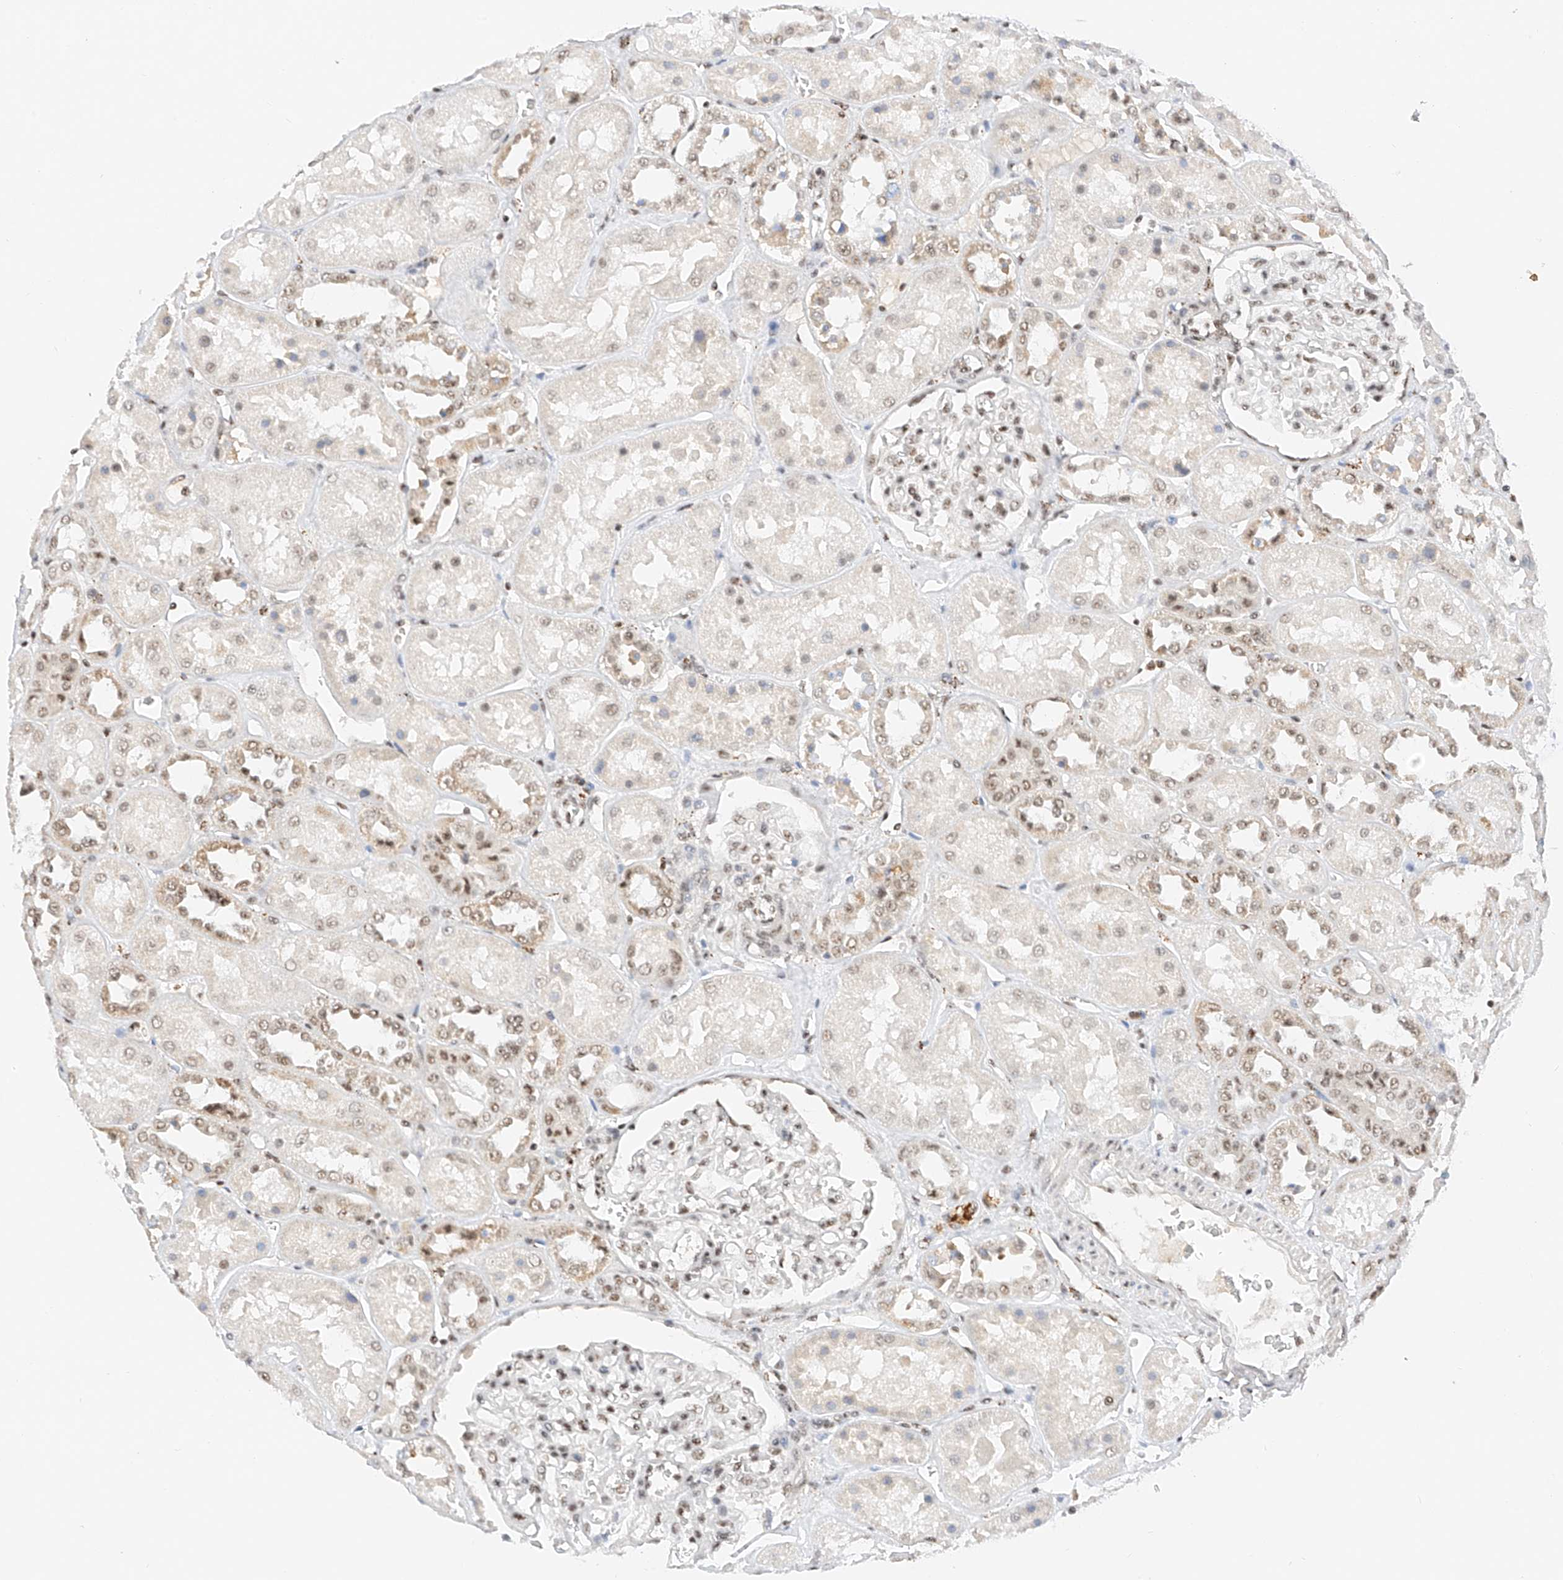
{"staining": {"intensity": "moderate", "quantity": "25%-75%", "location": "nuclear"}, "tissue": "kidney", "cell_type": "Cells in glomeruli", "image_type": "normal", "snomed": [{"axis": "morphology", "description": "Normal tissue, NOS"}, {"axis": "topography", "description": "Kidney"}], "caption": "An immunohistochemistry histopathology image of unremarkable tissue is shown. Protein staining in brown shows moderate nuclear positivity in kidney within cells in glomeruli. The protein is shown in brown color, while the nuclei are stained blue.", "gene": "NRF1", "patient": {"sex": "male", "age": 70}}